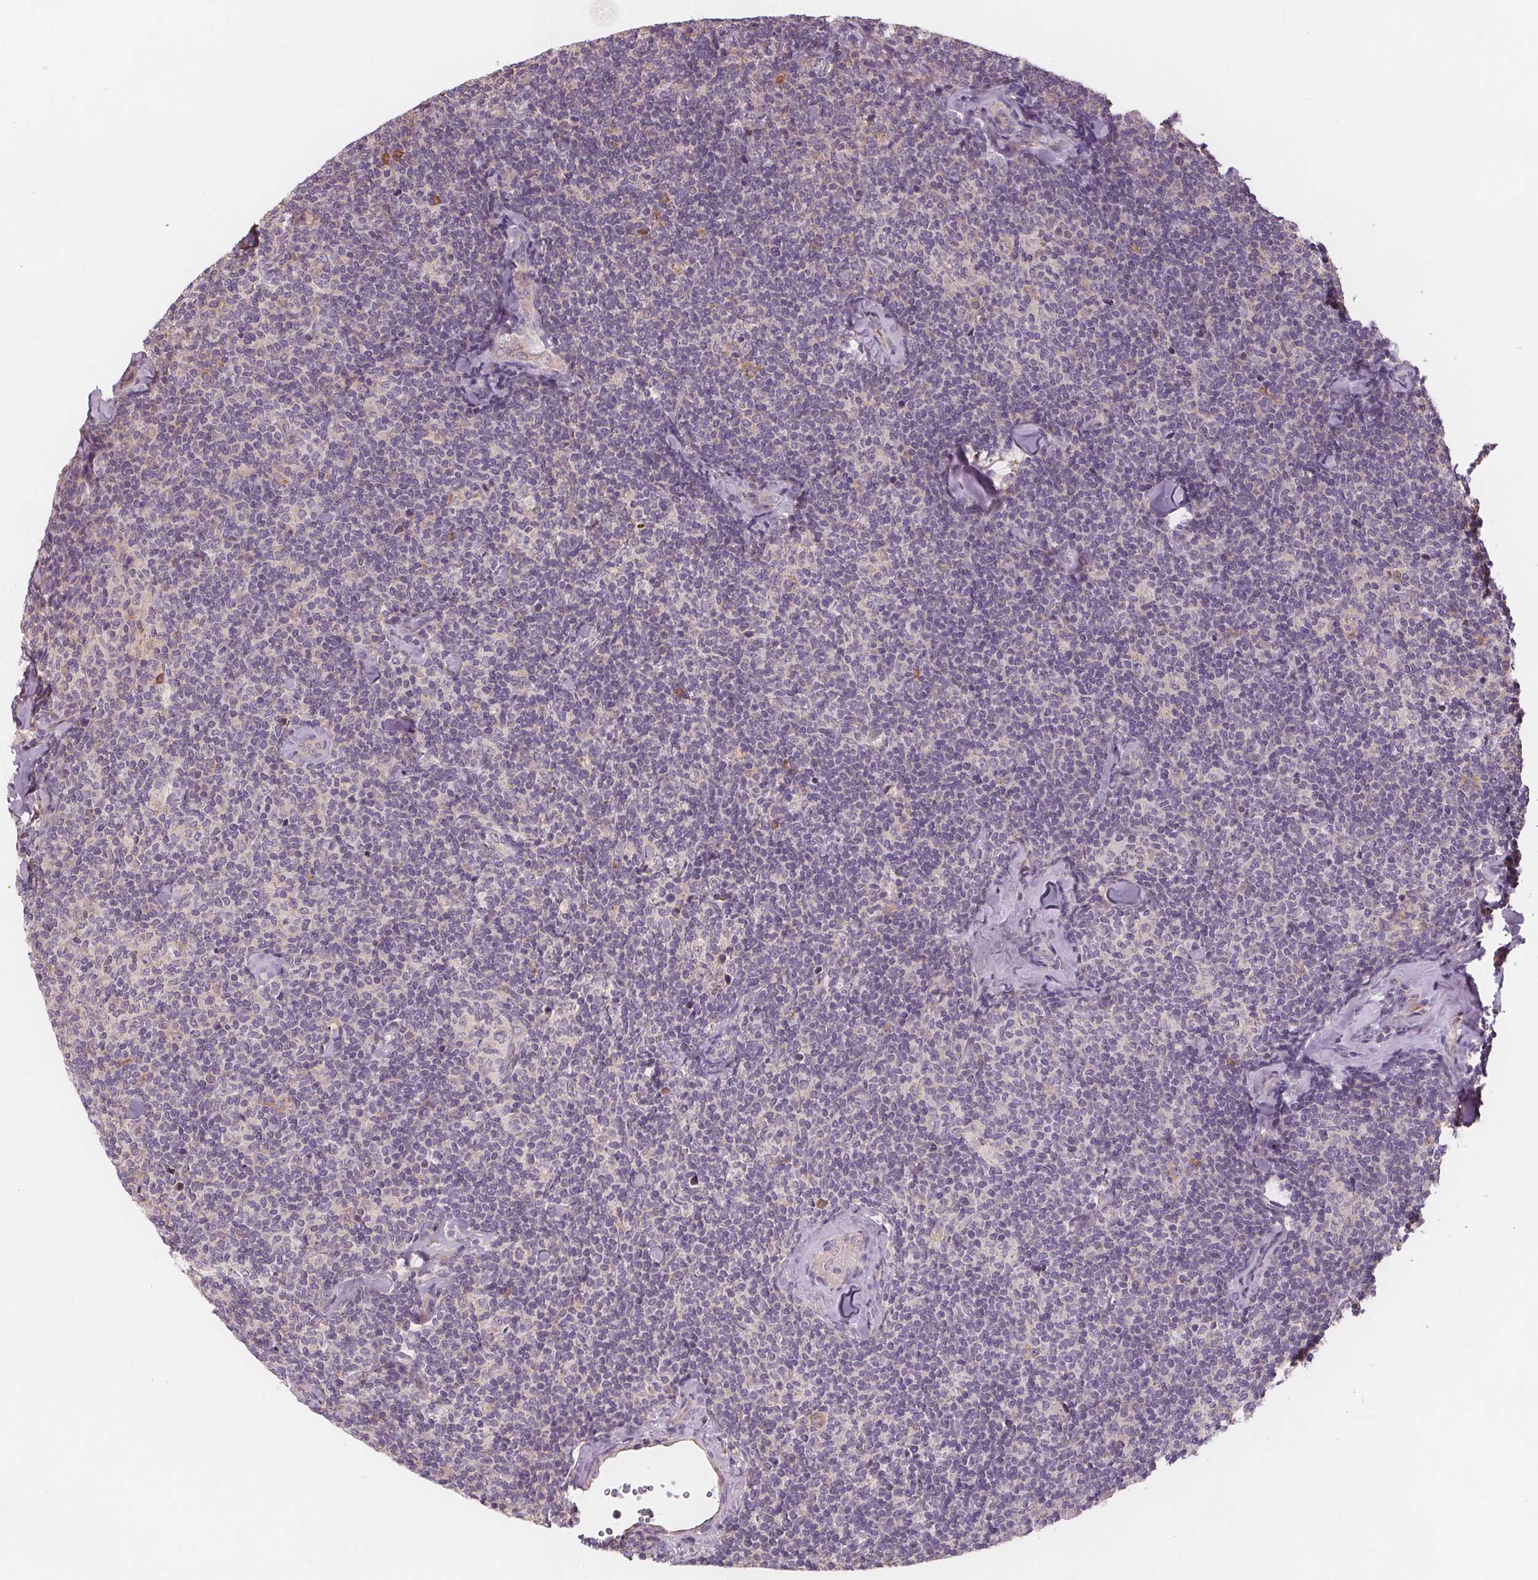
{"staining": {"intensity": "negative", "quantity": "none", "location": "none"}, "tissue": "lymphoma", "cell_type": "Tumor cells", "image_type": "cancer", "snomed": [{"axis": "morphology", "description": "Malignant lymphoma, non-Hodgkin's type, Low grade"}, {"axis": "topography", "description": "Lymph node"}], "caption": "Immunohistochemistry (IHC) histopathology image of lymphoma stained for a protein (brown), which reveals no expression in tumor cells. (DAB immunohistochemistry (IHC), high magnification).", "gene": "TMEM80", "patient": {"sex": "female", "age": 56}}